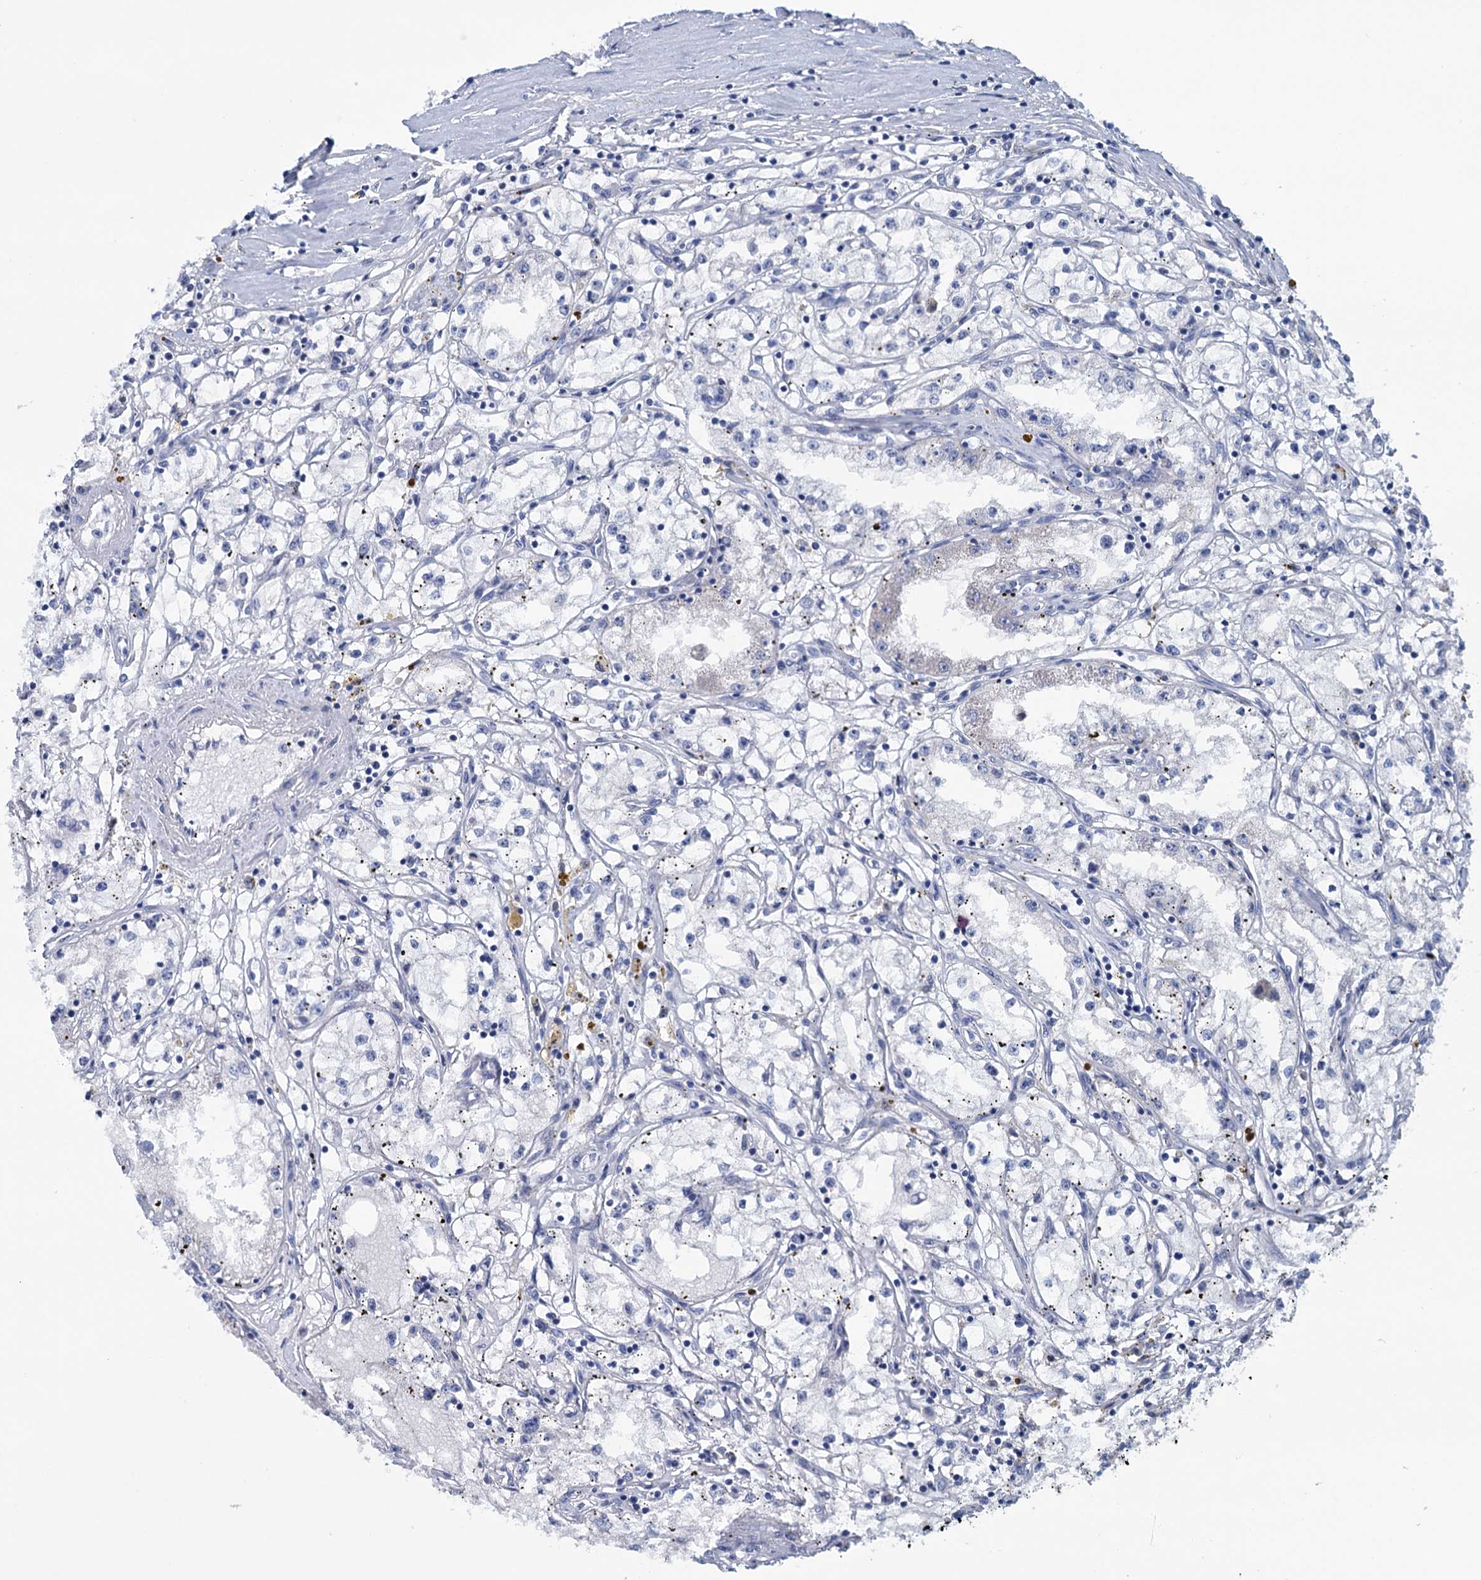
{"staining": {"intensity": "negative", "quantity": "none", "location": "none"}, "tissue": "renal cancer", "cell_type": "Tumor cells", "image_type": "cancer", "snomed": [{"axis": "morphology", "description": "Adenocarcinoma, NOS"}, {"axis": "topography", "description": "Kidney"}], "caption": "Protein analysis of renal cancer (adenocarcinoma) shows no significant expression in tumor cells. The staining was performed using DAB (3,3'-diaminobenzidine) to visualize the protein expression in brown, while the nuclei were stained in blue with hematoxylin (Magnification: 20x).", "gene": "MYOZ3", "patient": {"sex": "male", "age": 56}}